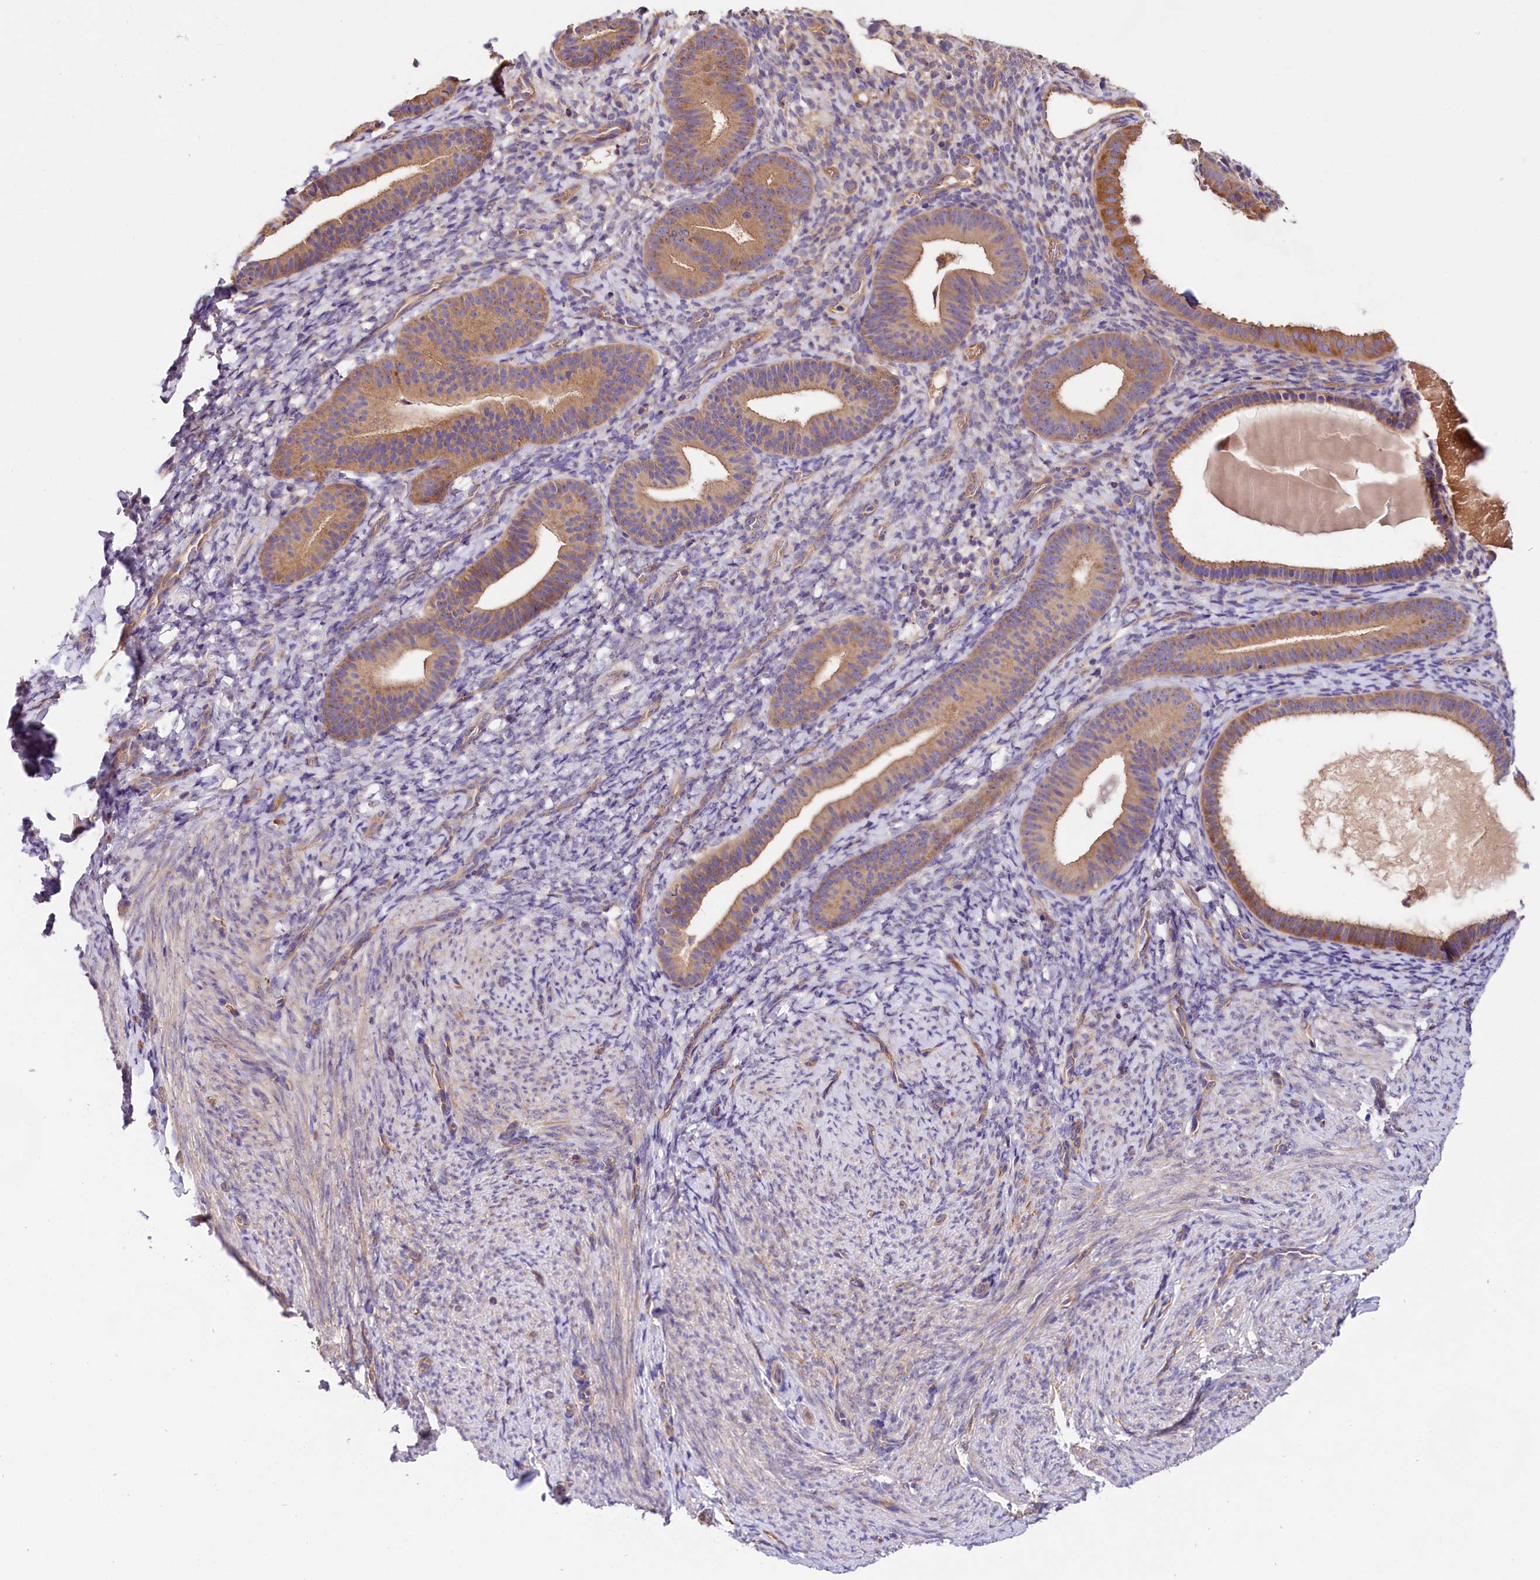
{"staining": {"intensity": "negative", "quantity": "none", "location": "none"}, "tissue": "endometrium", "cell_type": "Cells in endometrial stroma", "image_type": "normal", "snomed": [{"axis": "morphology", "description": "Normal tissue, NOS"}, {"axis": "topography", "description": "Endometrium"}], "caption": "Cells in endometrial stroma are negative for brown protein staining in unremarkable endometrium. (DAB IHC with hematoxylin counter stain).", "gene": "SPG11", "patient": {"sex": "female", "age": 65}}